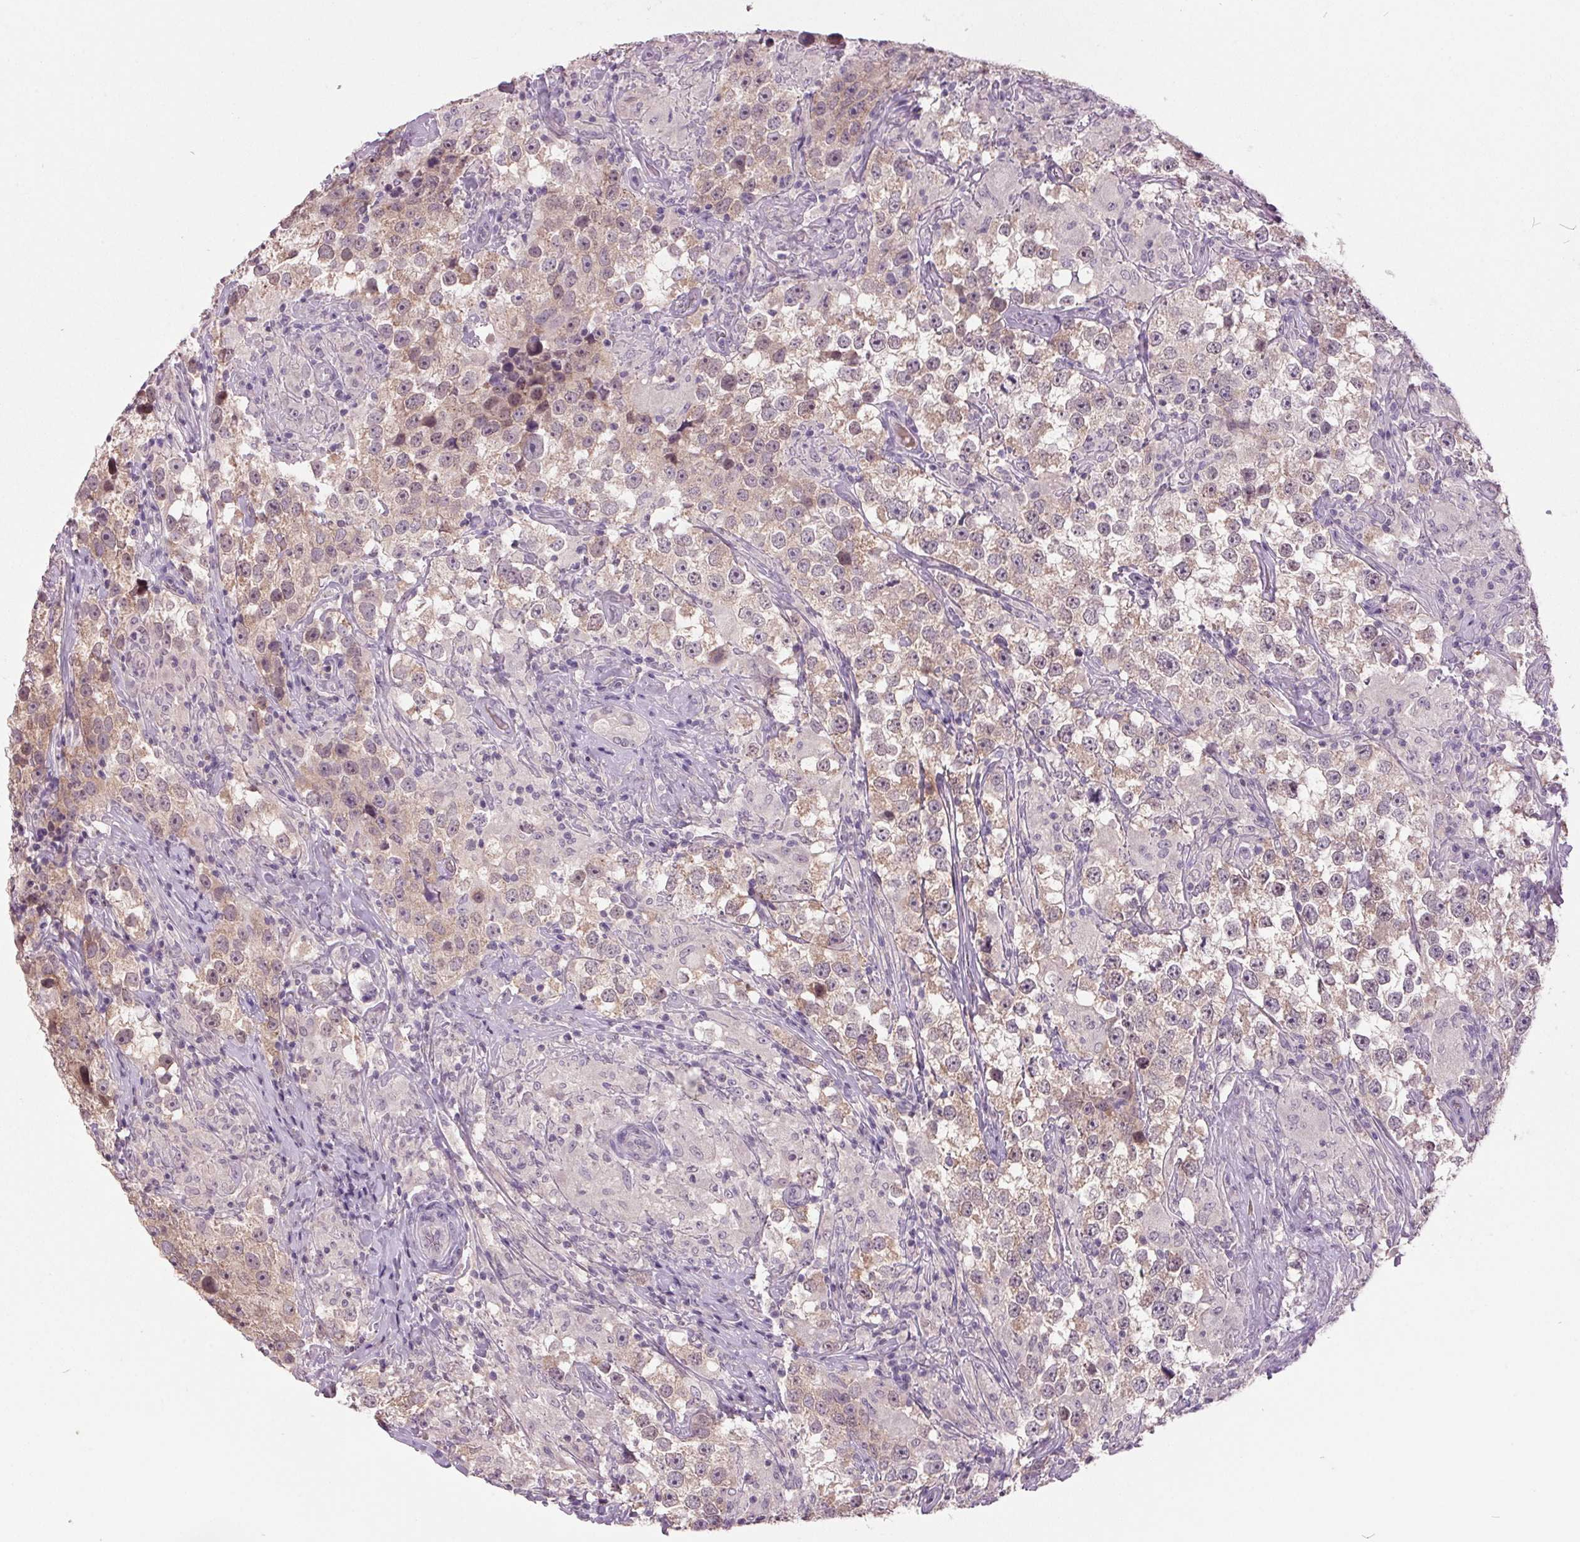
{"staining": {"intensity": "weak", "quantity": ">75%", "location": "cytoplasmic/membranous,nuclear"}, "tissue": "testis cancer", "cell_type": "Tumor cells", "image_type": "cancer", "snomed": [{"axis": "morphology", "description": "Seminoma, NOS"}, {"axis": "topography", "description": "Testis"}], "caption": "Tumor cells display weak cytoplasmic/membranous and nuclear expression in about >75% of cells in seminoma (testis). Using DAB (brown) and hematoxylin (blue) stains, captured at high magnification using brightfield microscopy.", "gene": "C2orf16", "patient": {"sex": "male", "age": 46}}